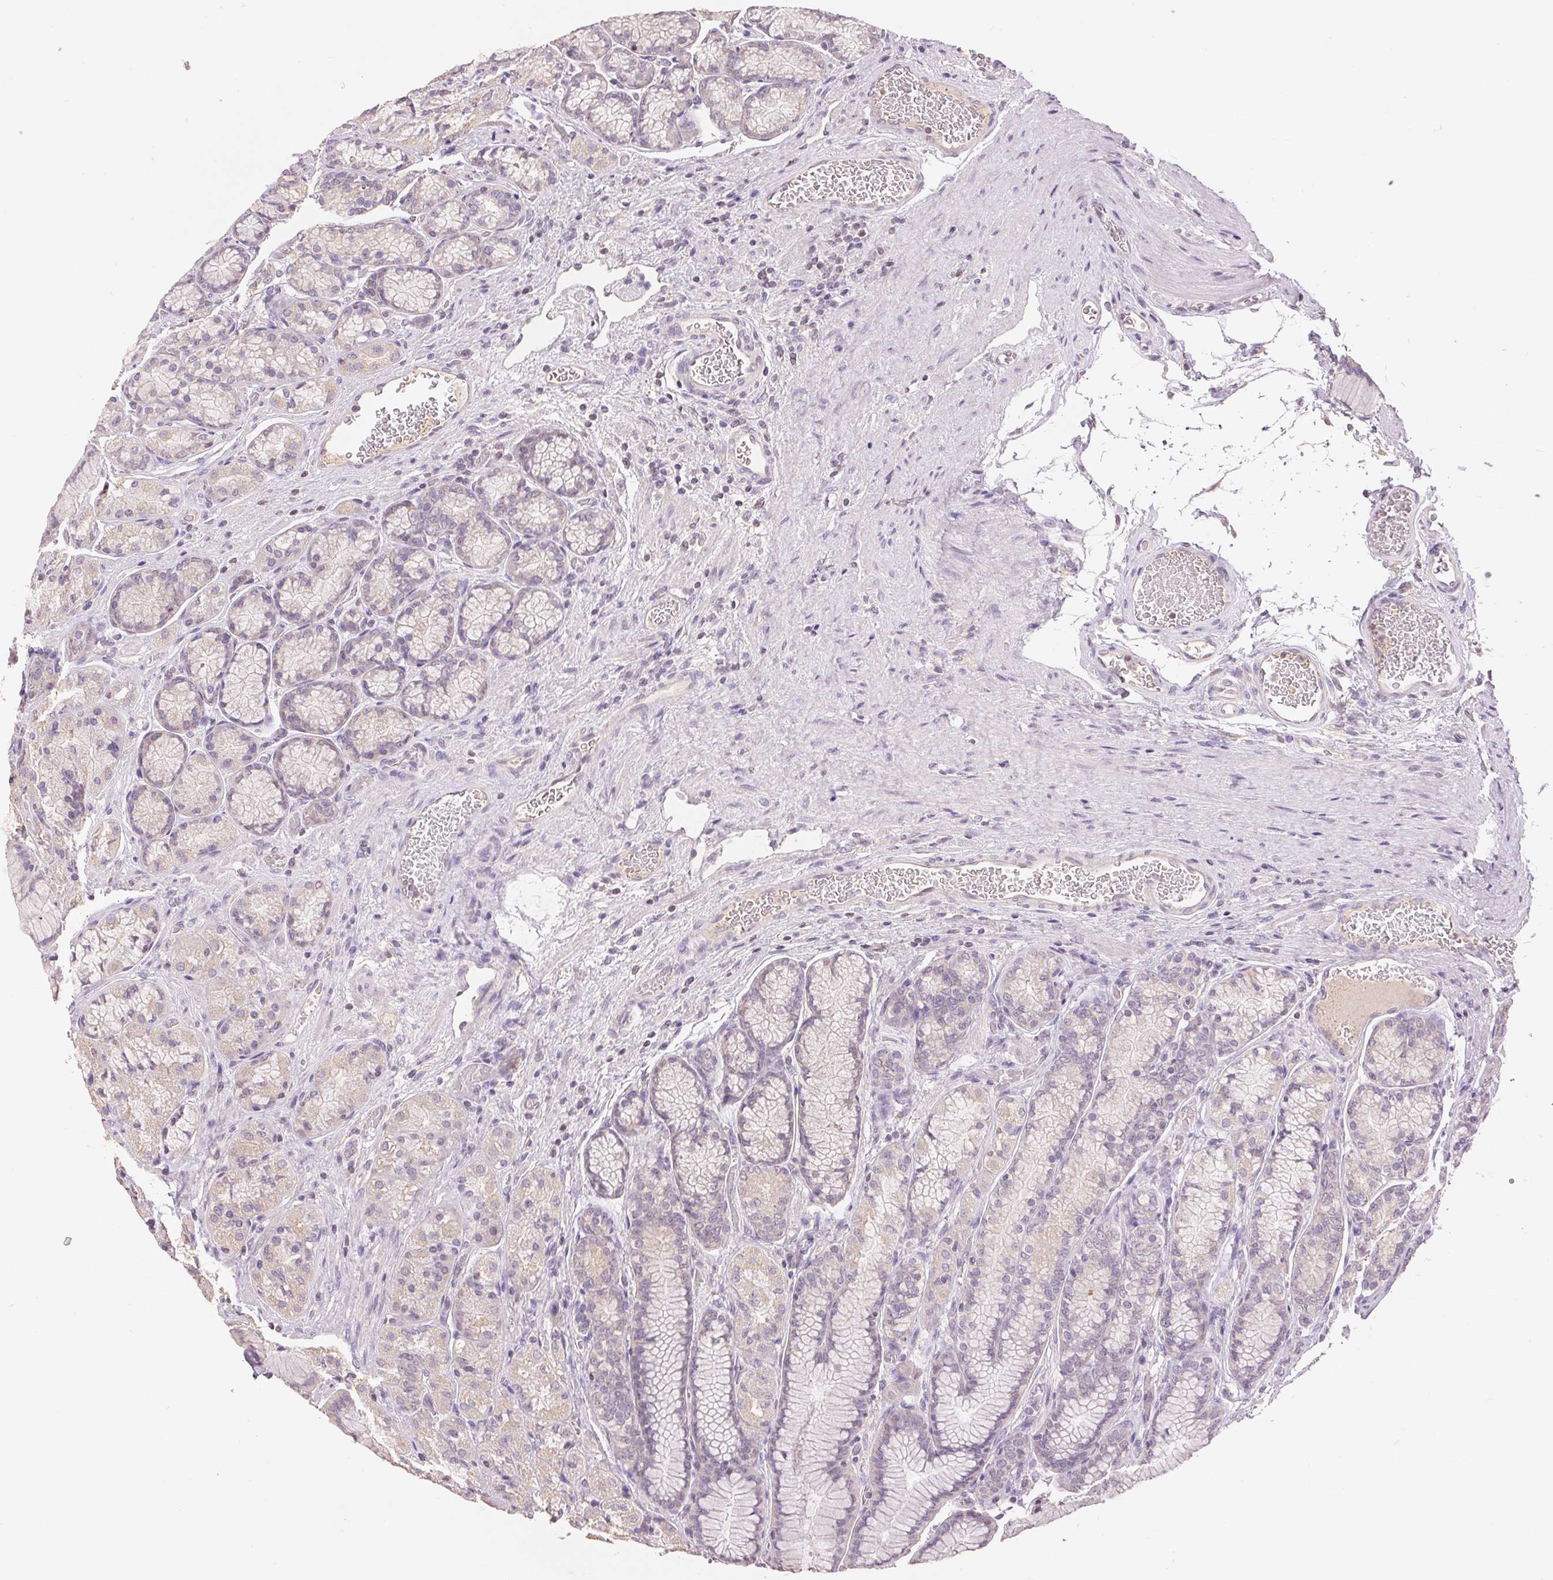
{"staining": {"intensity": "weak", "quantity": "<25%", "location": "cytoplasmic/membranous"}, "tissue": "stomach", "cell_type": "Glandular cells", "image_type": "normal", "snomed": [{"axis": "morphology", "description": "Normal tissue, NOS"}, {"axis": "morphology", "description": "Adenocarcinoma, NOS"}, {"axis": "morphology", "description": "Adenocarcinoma, High grade"}, {"axis": "topography", "description": "Stomach, upper"}, {"axis": "topography", "description": "Stomach"}], "caption": "Human stomach stained for a protein using immunohistochemistry demonstrates no staining in glandular cells.", "gene": "FXYD4", "patient": {"sex": "female", "age": 65}}